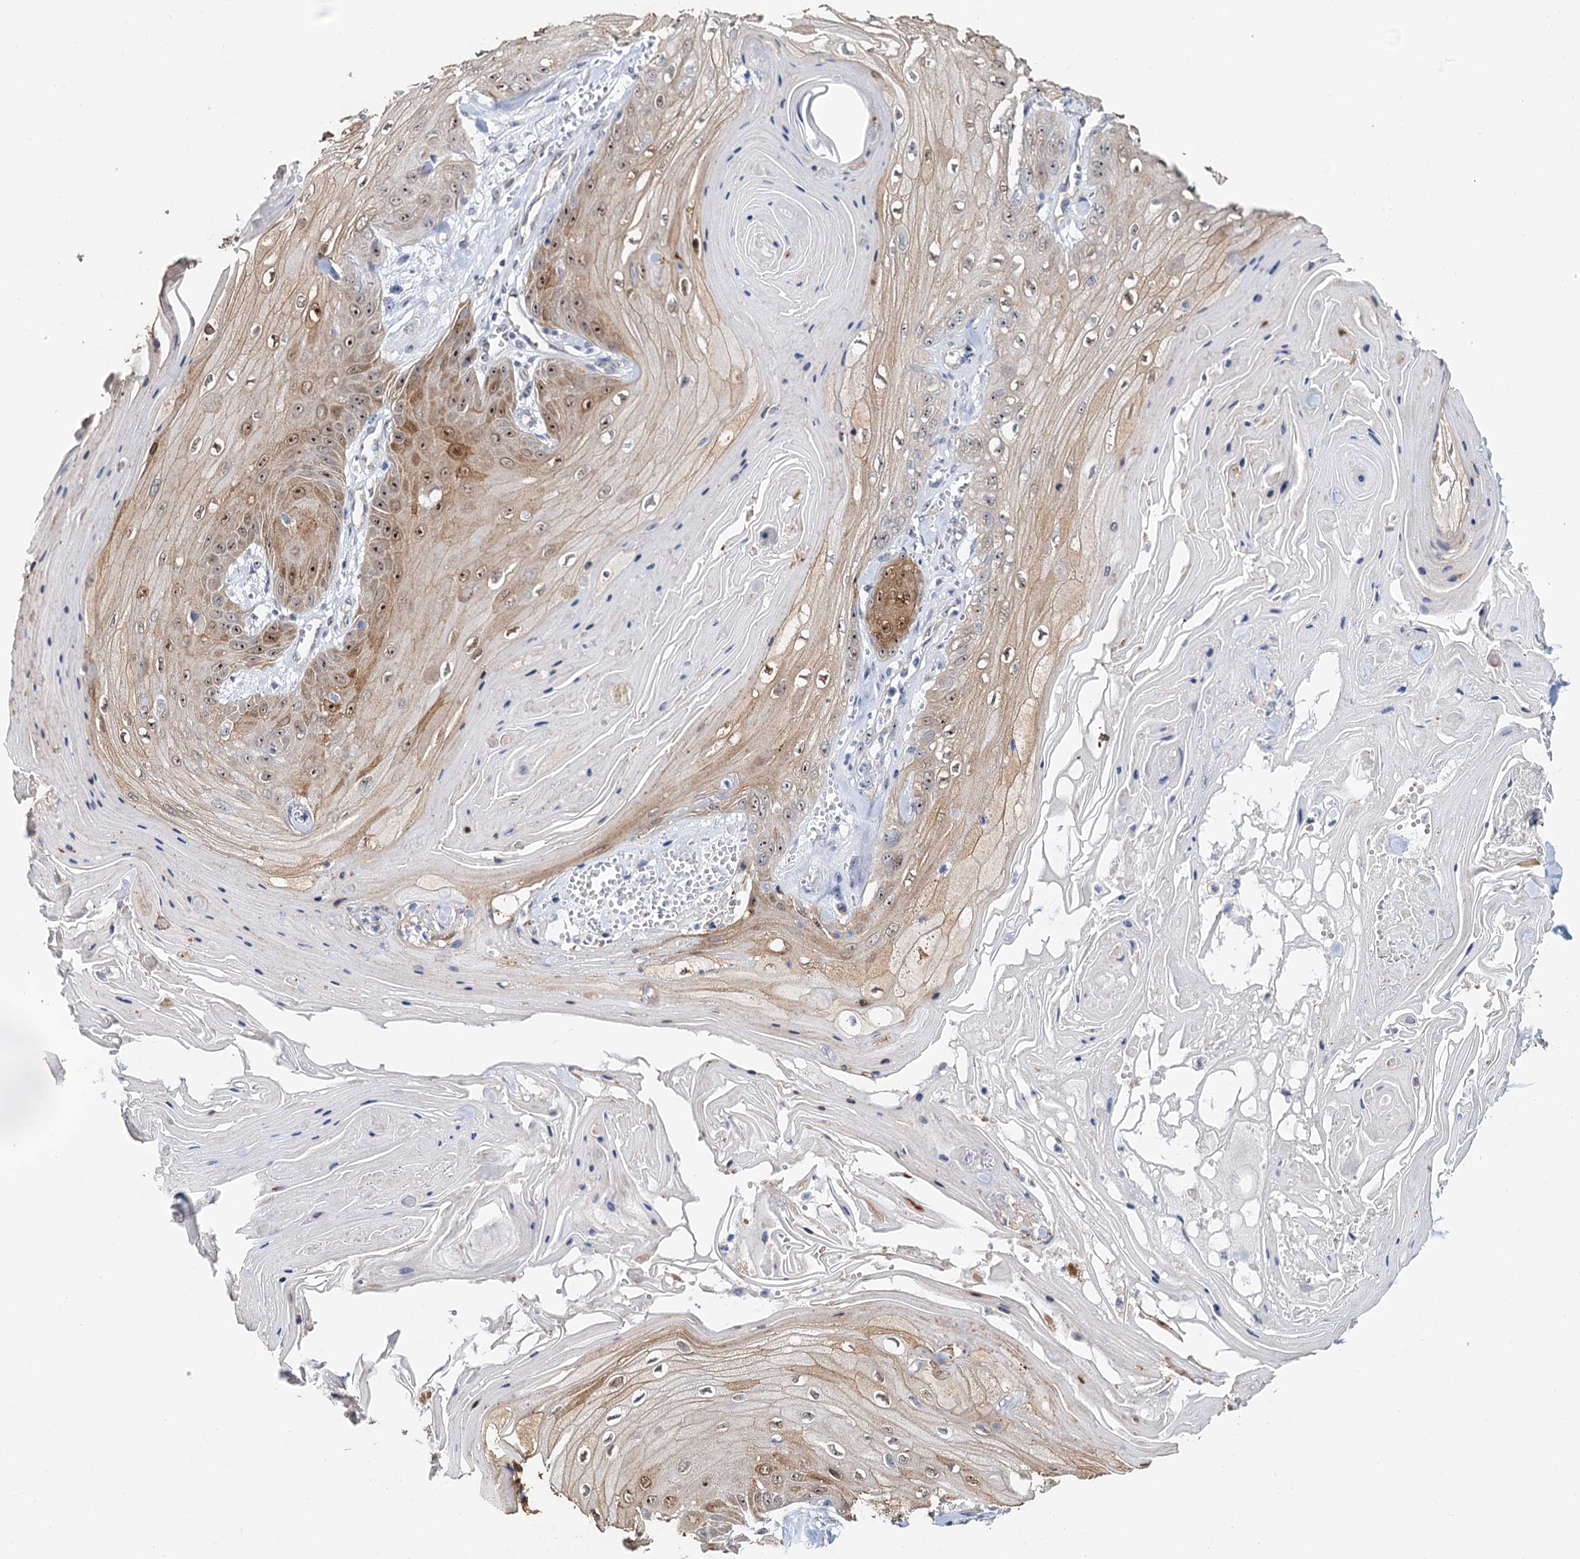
{"staining": {"intensity": "moderate", "quantity": ">75%", "location": "cytoplasmic/membranous,nuclear"}, "tissue": "skin cancer", "cell_type": "Tumor cells", "image_type": "cancer", "snomed": [{"axis": "morphology", "description": "Squamous cell carcinoma, NOS"}, {"axis": "topography", "description": "Skin"}], "caption": "This is an image of IHC staining of skin cancer (squamous cell carcinoma), which shows moderate positivity in the cytoplasmic/membranous and nuclear of tumor cells.", "gene": "C2CD3", "patient": {"sex": "male", "age": 74}}